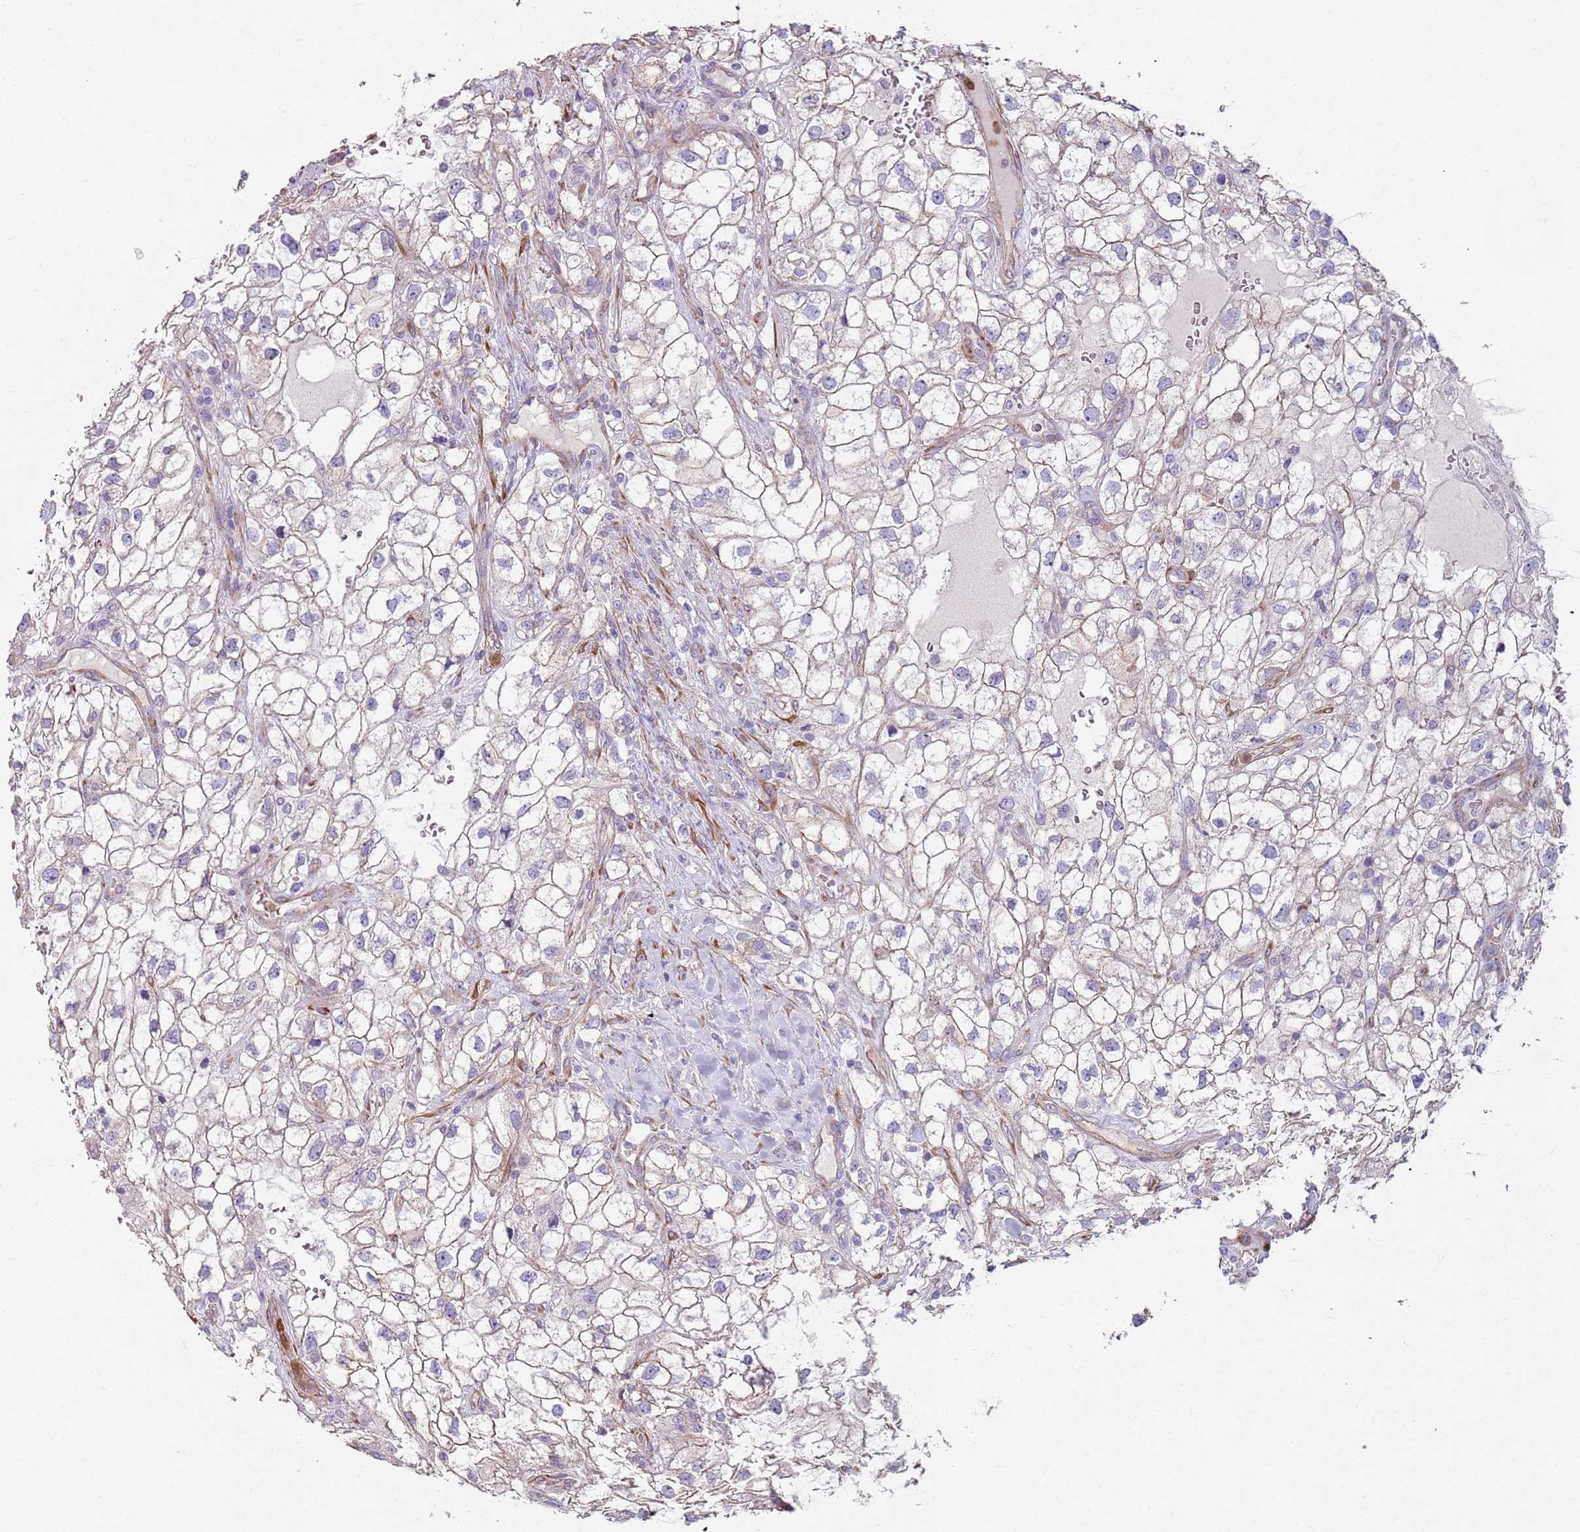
{"staining": {"intensity": "negative", "quantity": "none", "location": "none"}, "tissue": "renal cancer", "cell_type": "Tumor cells", "image_type": "cancer", "snomed": [{"axis": "morphology", "description": "Adenocarcinoma, NOS"}, {"axis": "topography", "description": "Kidney"}], "caption": "Human adenocarcinoma (renal) stained for a protein using immunohistochemistry (IHC) displays no staining in tumor cells.", "gene": "PHLPP2", "patient": {"sex": "male", "age": 59}}